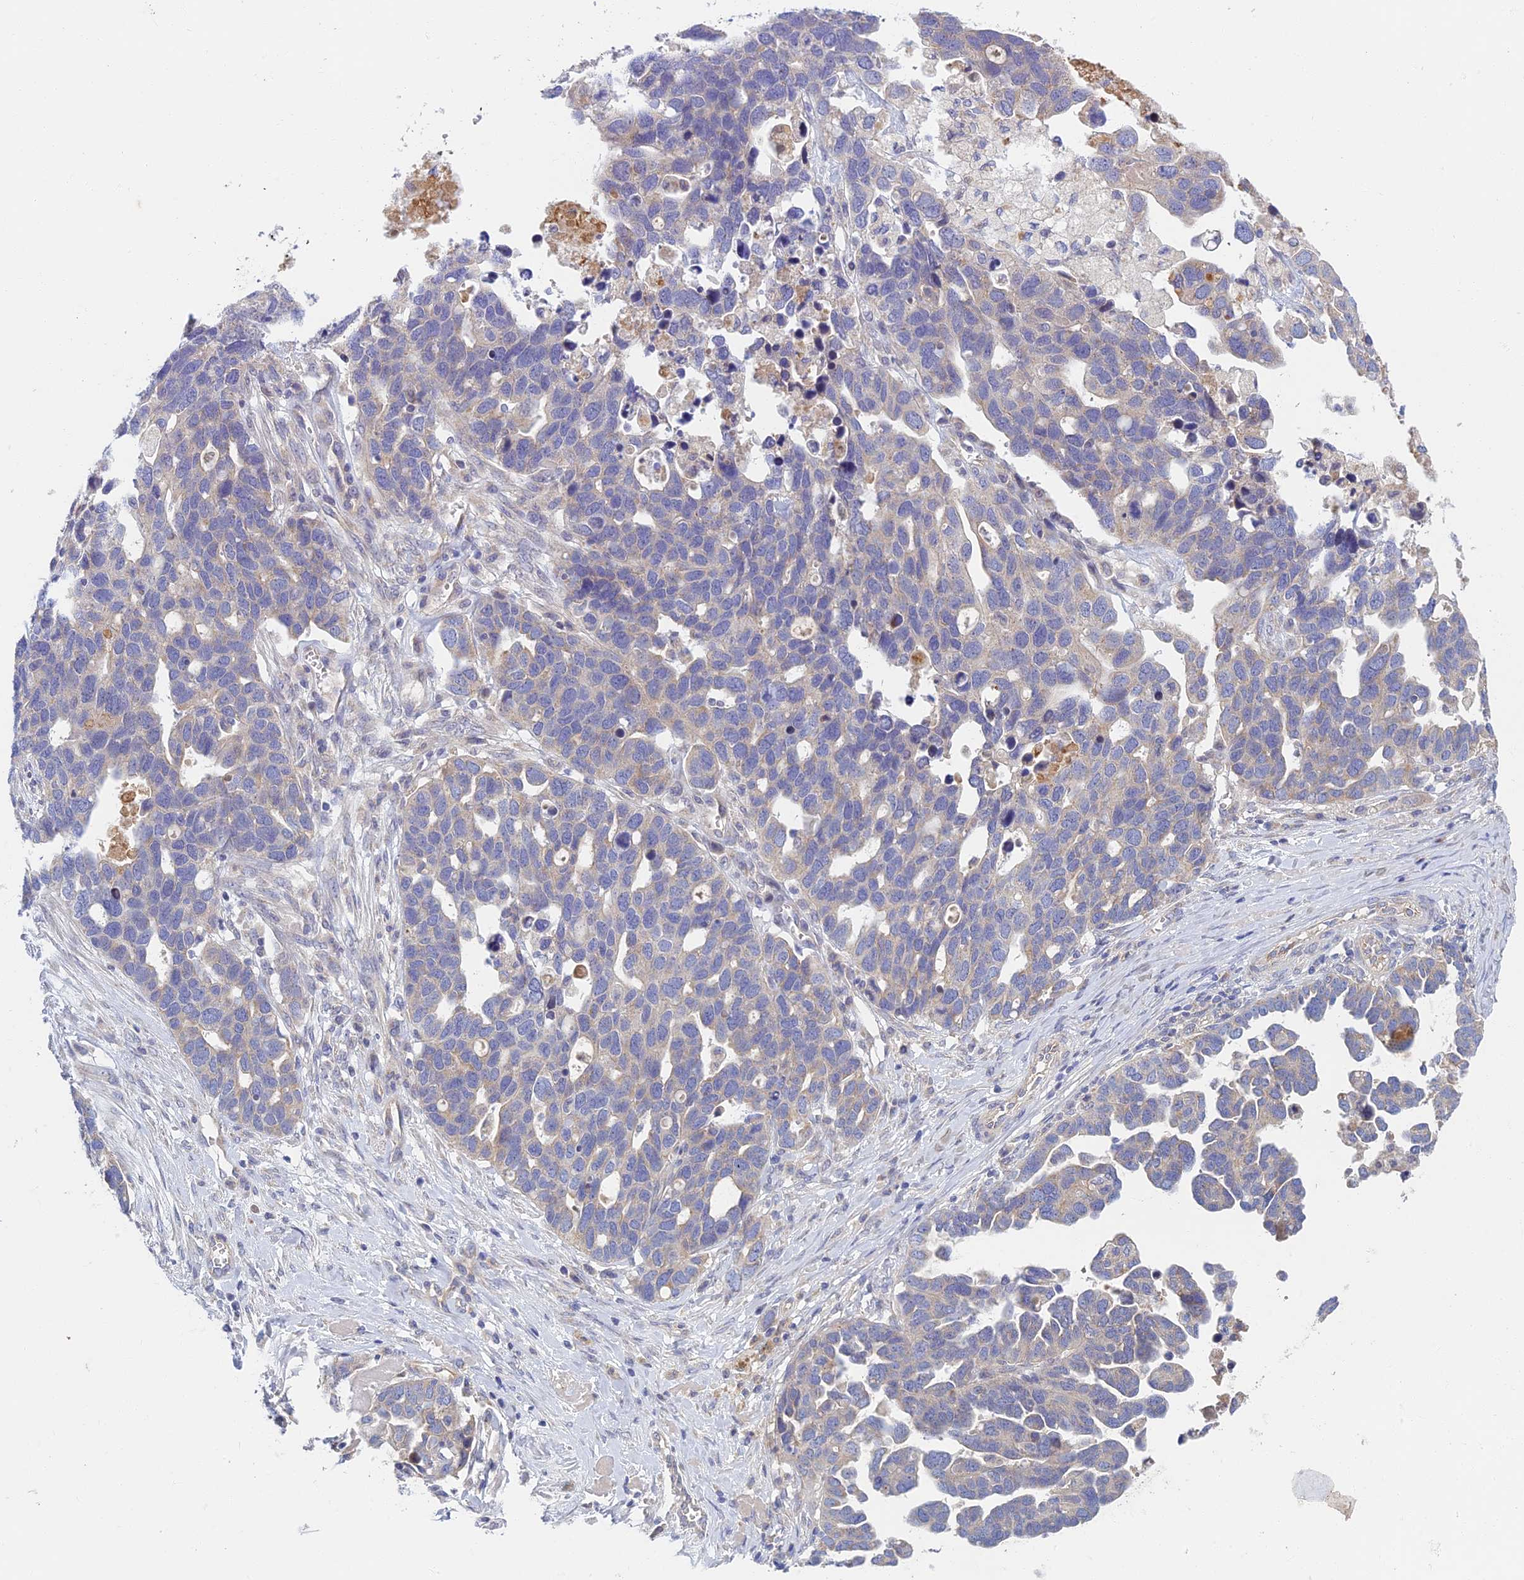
{"staining": {"intensity": "negative", "quantity": "none", "location": "none"}, "tissue": "ovarian cancer", "cell_type": "Tumor cells", "image_type": "cancer", "snomed": [{"axis": "morphology", "description": "Cystadenocarcinoma, serous, NOS"}, {"axis": "topography", "description": "Ovary"}], "caption": "Image shows no significant protein positivity in tumor cells of ovarian cancer. Brightfield microscopy of IHC stained with DAB (3,3'-diaminobenzidine) (brown) and hematoxylin (blue), captured at high magnification.", "gene": "SOGA1", "patient": {"sex": "female", "age": 54}}